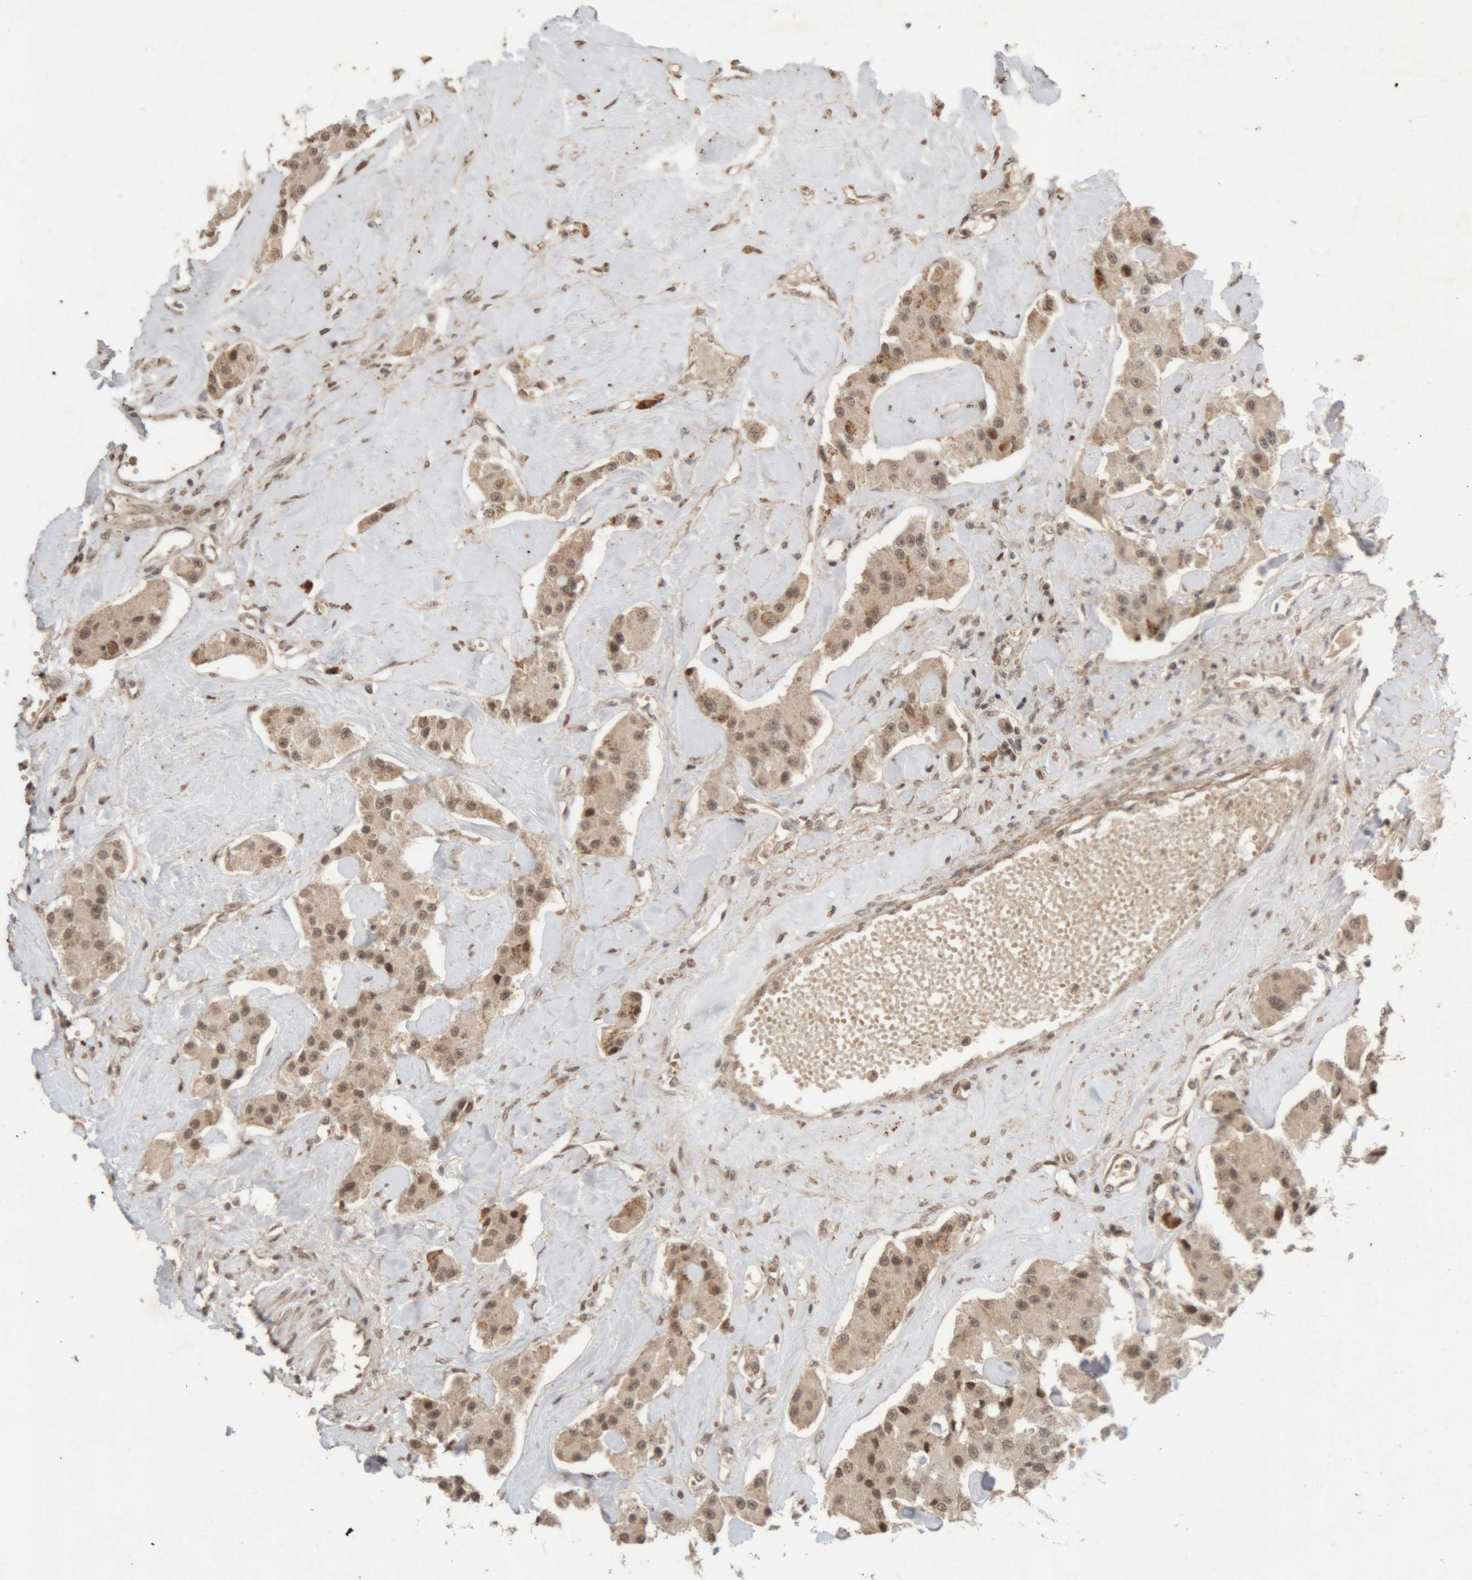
{"staining": {"intensity": "moderate", "quantity": ">75%", "location": "cytoplasmic/membranous,nuclear"}, "tissue": "carcinoid", "cell_type": "Tumor cells", "image_type": "cancer", "snomed": [{"axis": "morphology", "description": "Carcinoid, malignant, NOS"}, {"axis": "topography", "description": "Pancreas"}], "caption": "An image of human carcinoid stained for a protein displays moderate cytoplasmic/membranous and nuclear brown staining in tumor cells.", "gene": "KEAP1", "patient": {"sex": "male", "age": 41}}